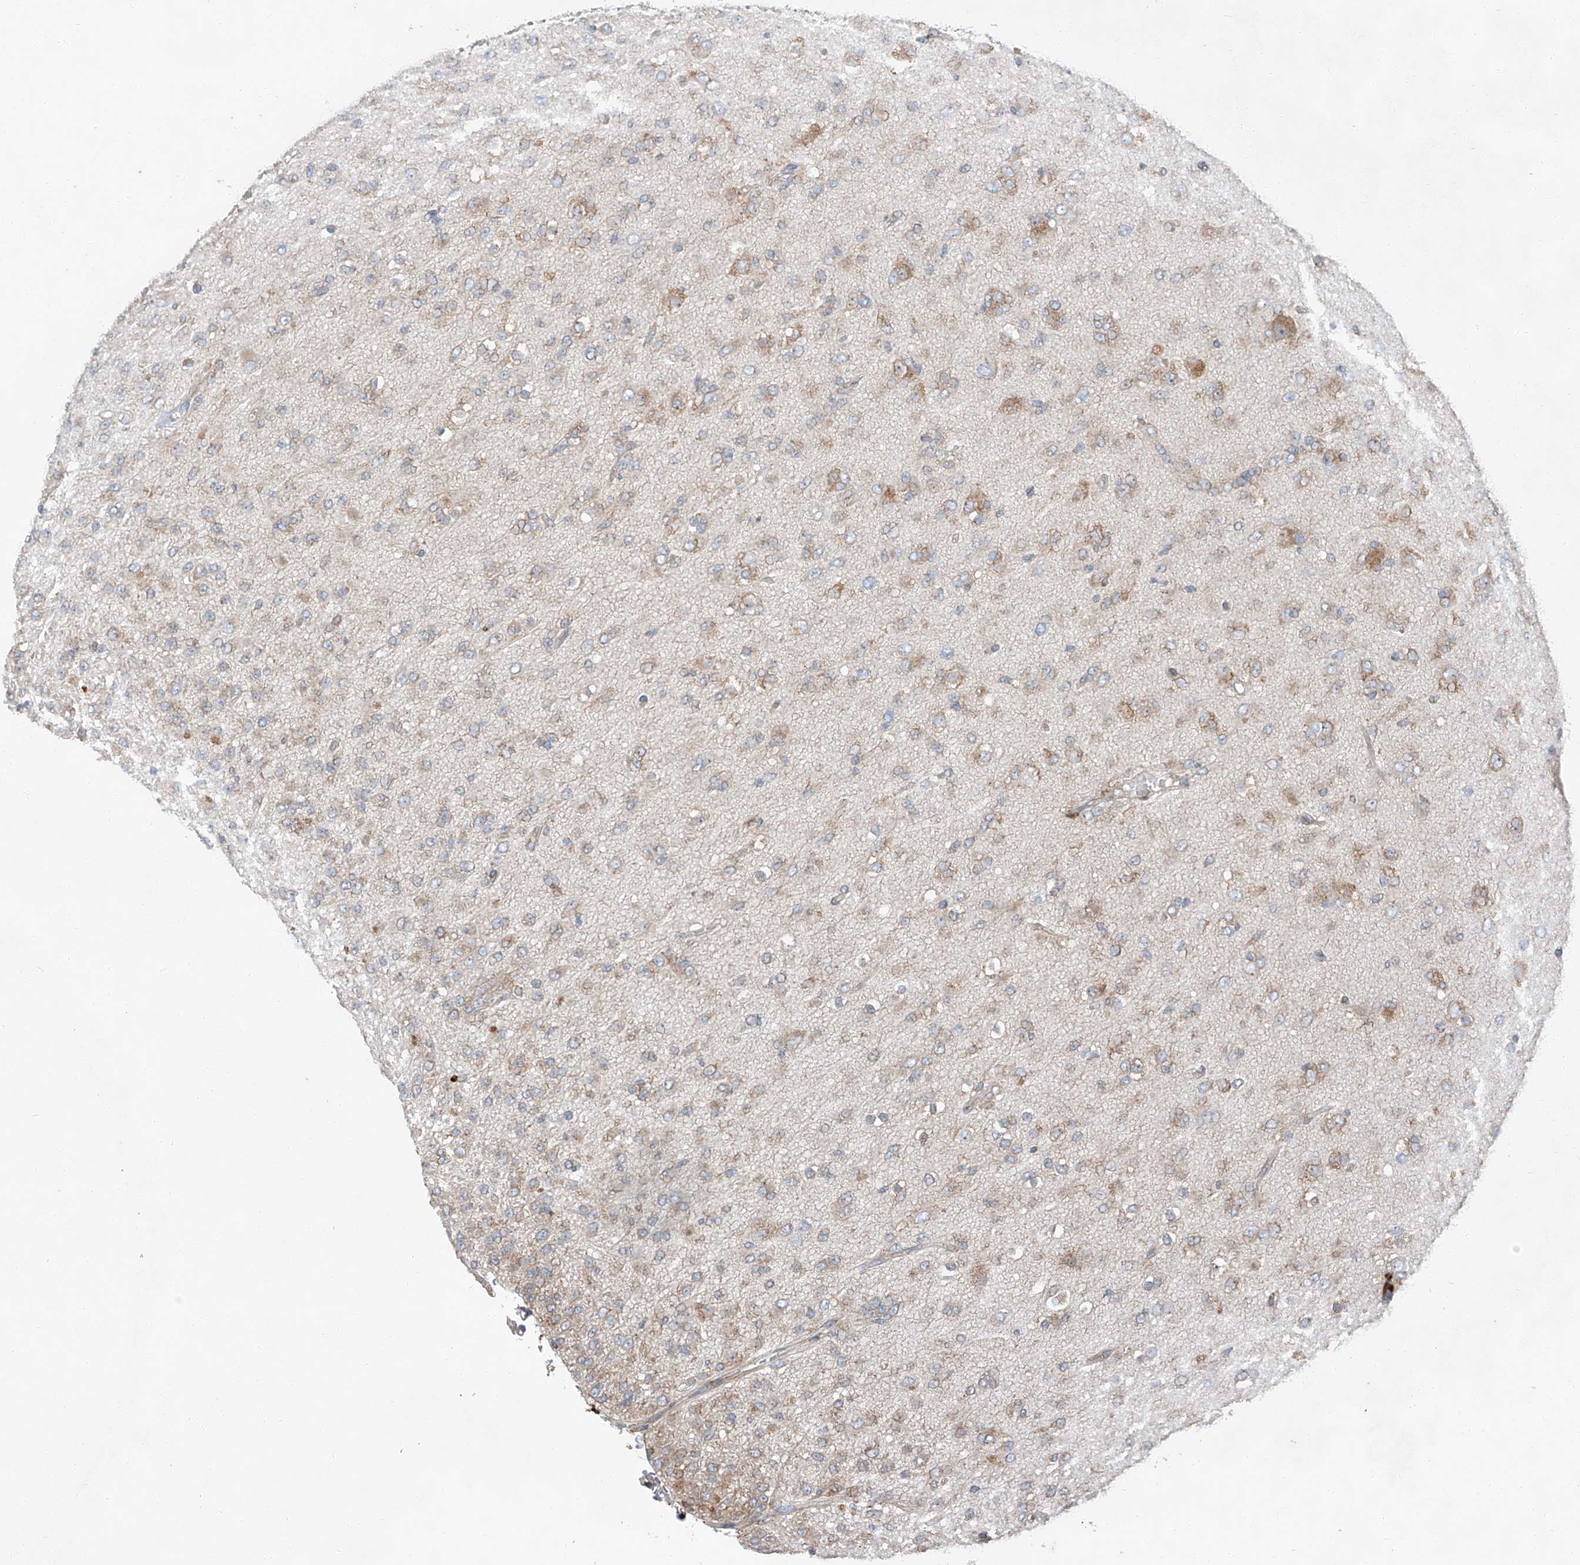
{"staining": {"intensity": "weak", "quantity": "25%-75%", "location": "cytoplasmic/membranous"}, "tissue": "glioma", "cell_type": "Tumor cells", "image_type": "cancer", "snomed": [{"axis": "morphology", "description": "Glioma, malignant, Low grade"}, {"axis": "topography", "description": "Brain"}], "caption": "Immunohistochemistry (IHC) (DAB (3,3'-diaminobenzidine)) staining of human glioma shows weak cytoplasmic/membranous protein expression in approximately 25%-75% of tumor cells. Immunohistochemistry (IHC) stains the protein in brown and the nuclei are stained blue.", "gene": "ZC3H15", "patient": {"sex": "male", "age": 65}}